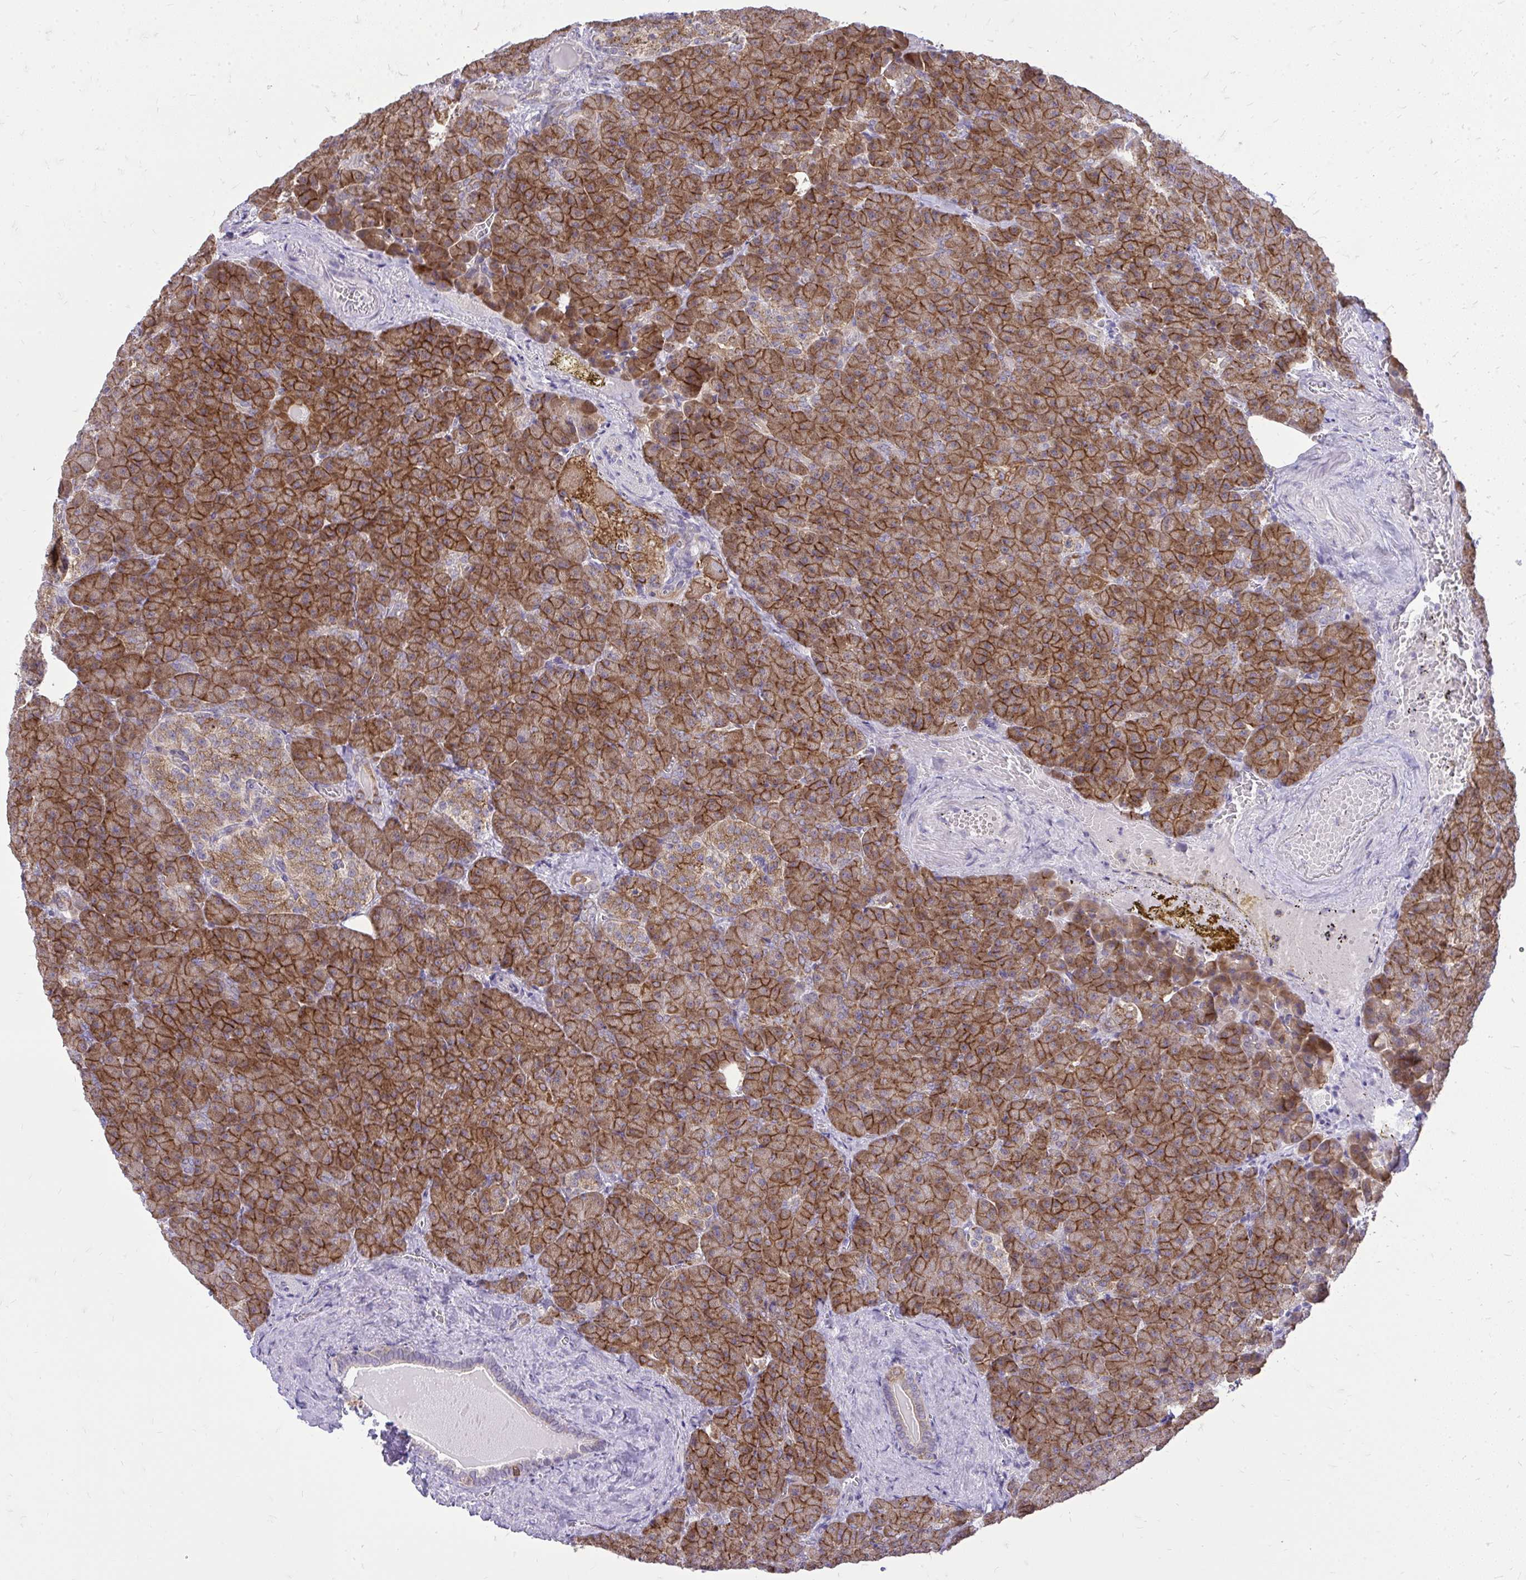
{"staining": {"intensity": "strong", "quantity": ">75%", "location": "cytoplasmic/membranous"}, "tissue": "pancreas", "cell_type": "Exocrine glandular cells", "image_type": "normal", "snomed": [{"axis": "morphology", "description": "Normal tissue, NOS"}, {"axis": "topography", "description": "Pancreas"}], "caption": "Strong cytoplasmic/membranous staining for a protein is identified in approximately >75% of exocrine glandular cells of unremarkable pancreas using immunohistochemistry (IHC).", "gene": "SPTBN2", "patient": {"sex": "female", "age": 74}}